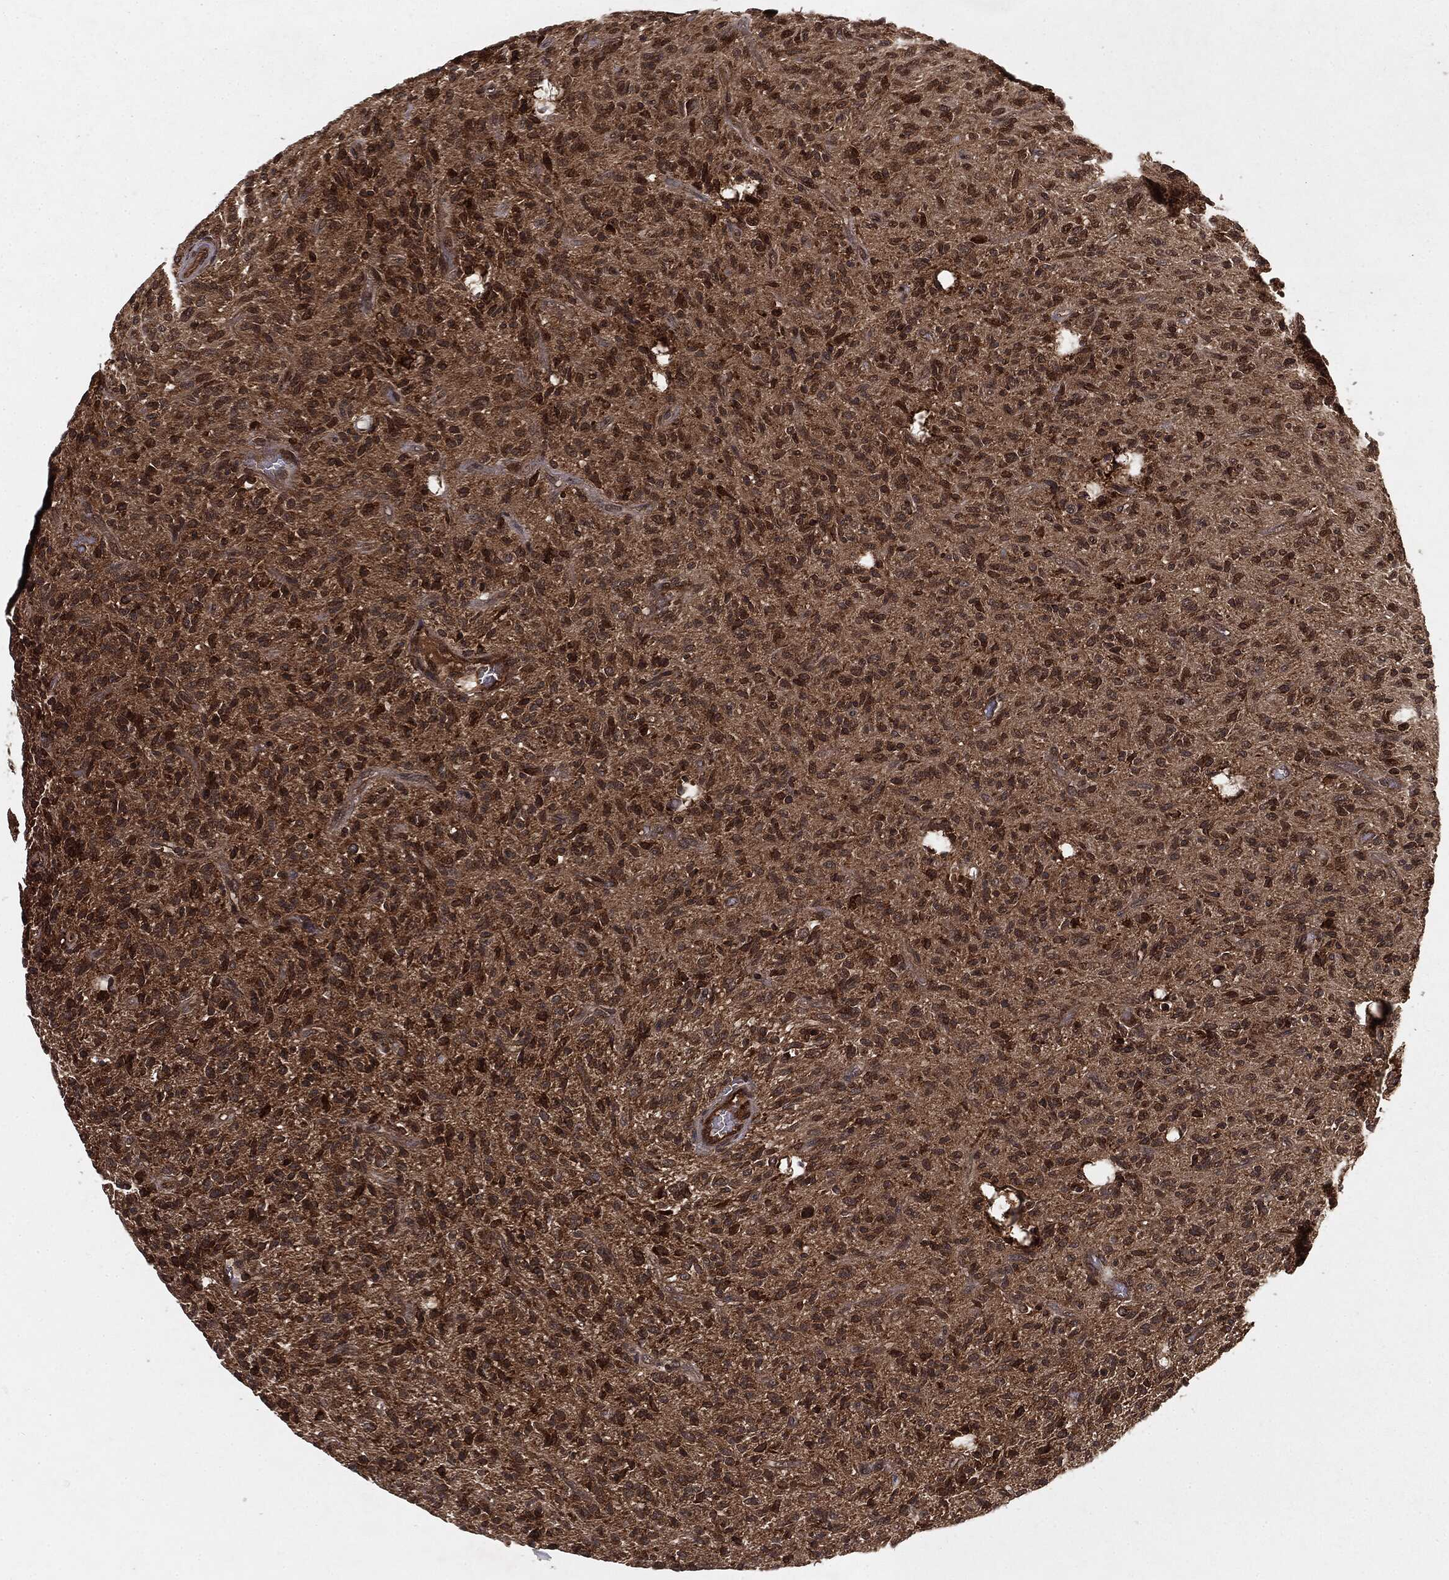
{"staining": {"intensity": "moderate", "quantity": "25%-75%", "location": "cytoplasmic/membranous,nuclear"}, "tissue": "glioma", "cell_type": "Tumor cells", "image_type": "cancer", "snomed": [{"axis": "morphology", "description": "Glioma, malignant, High grade"}, {"axis": "topography", "description": "Brain"}], "caption": "Malignant high-grade glioma stained with immunohistochemistry (IHC) demonstrates moderate cytoplasmic/membranous and nuclear staining in approximately 25%-75% of tumor cells.", "gene": "RANBP9", "patient": {"sex": "male", "age": 64}}